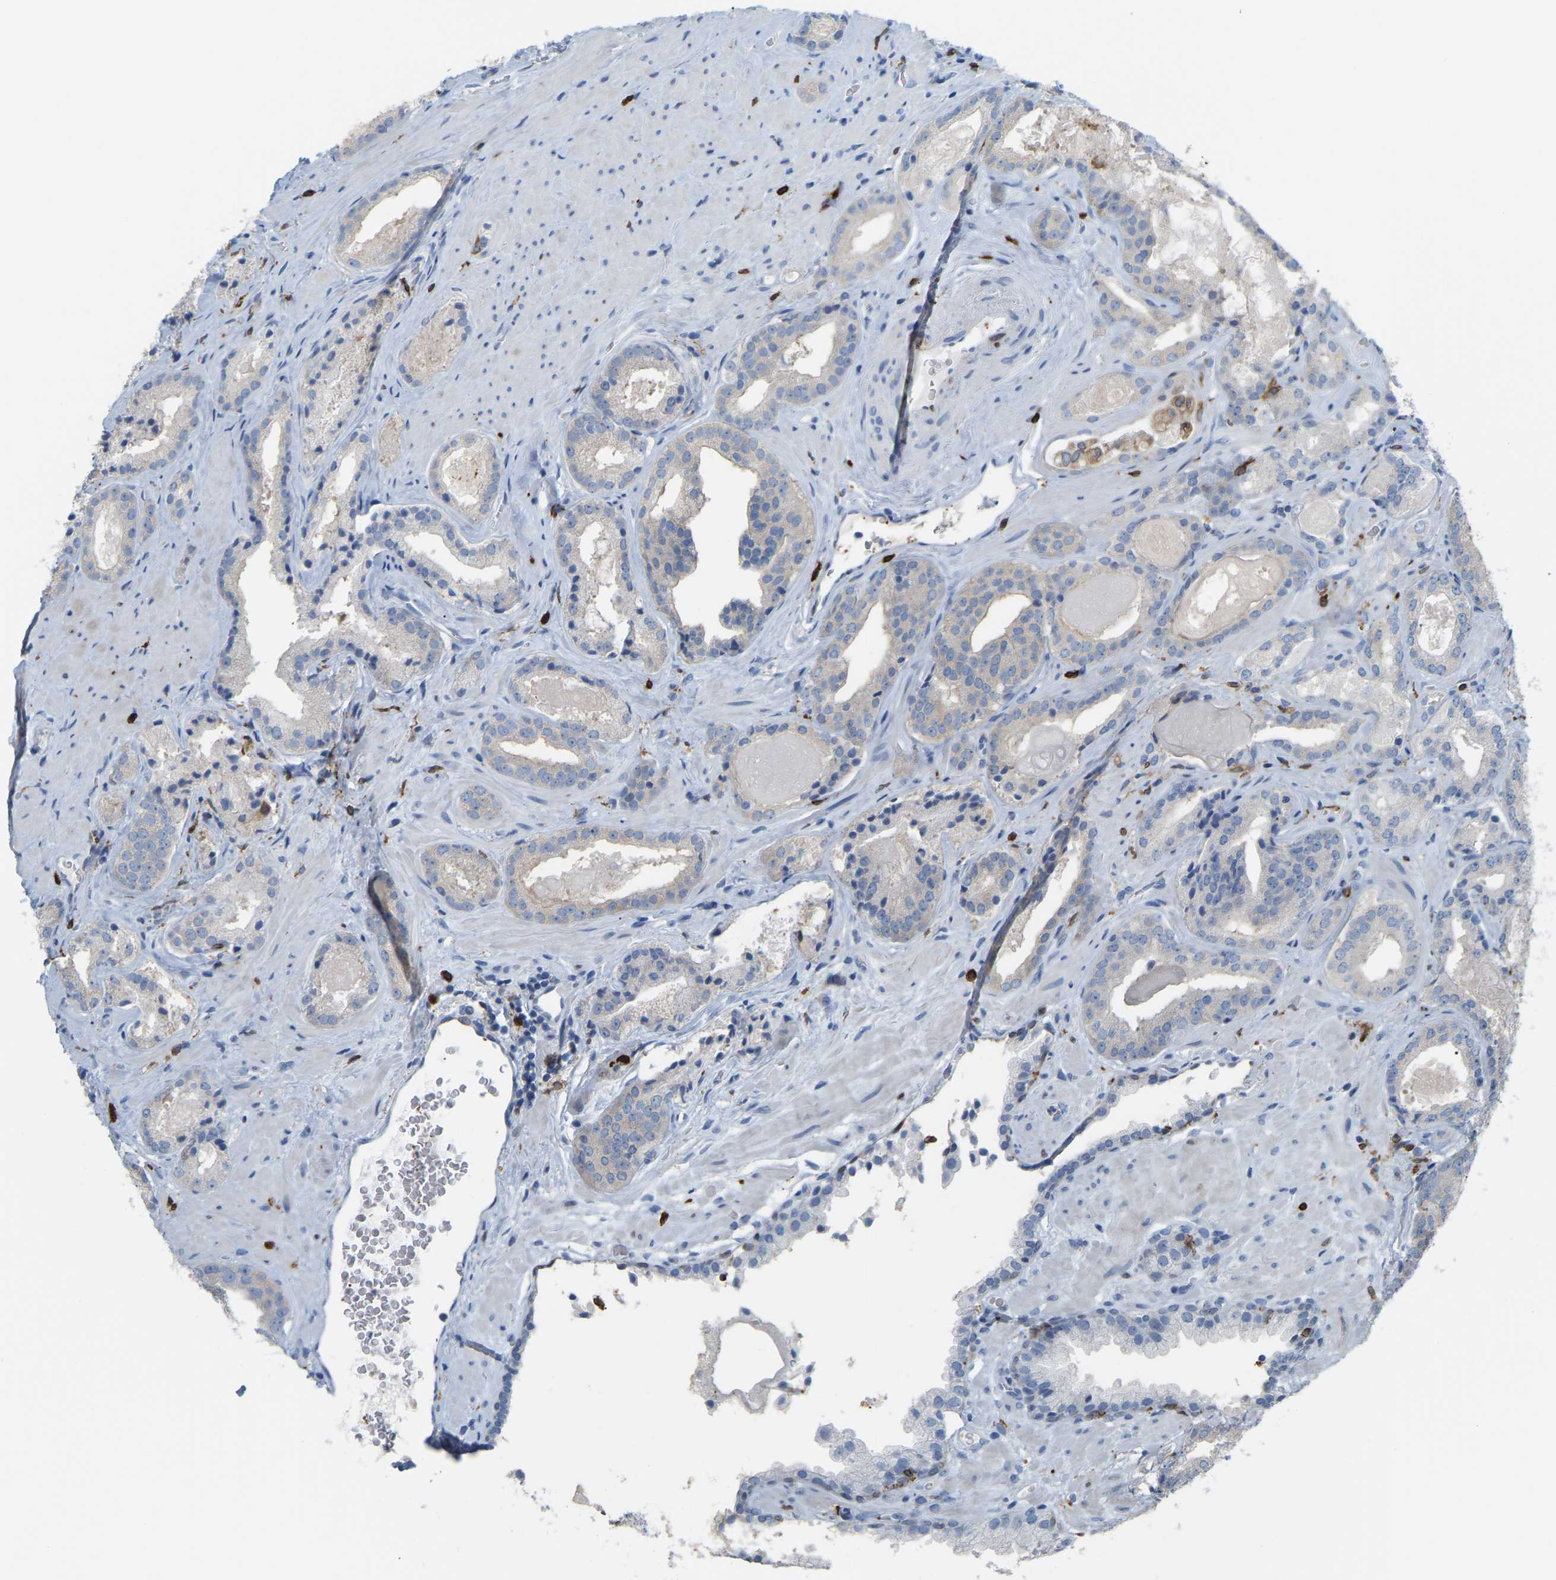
{"staining": {"intensity": "negative", "quantity": "none", "location": "none"}, "tissue": "prostate cancer", "cell_type": "Tumor cells", "image_type": "cancer", "snomed": [{"axis": "morphology", "description": "Adenocarcinoma, Low grade"}, {"axis": "topography", "description": "Prostate"}], "caption": "Low-grade adenocarcinoma (prostate) stained for a protein using immunohistochemistry displays no expression tumor cells.", "gene": "PTGS1", "patient": {"sex": "male", "age": 71}}